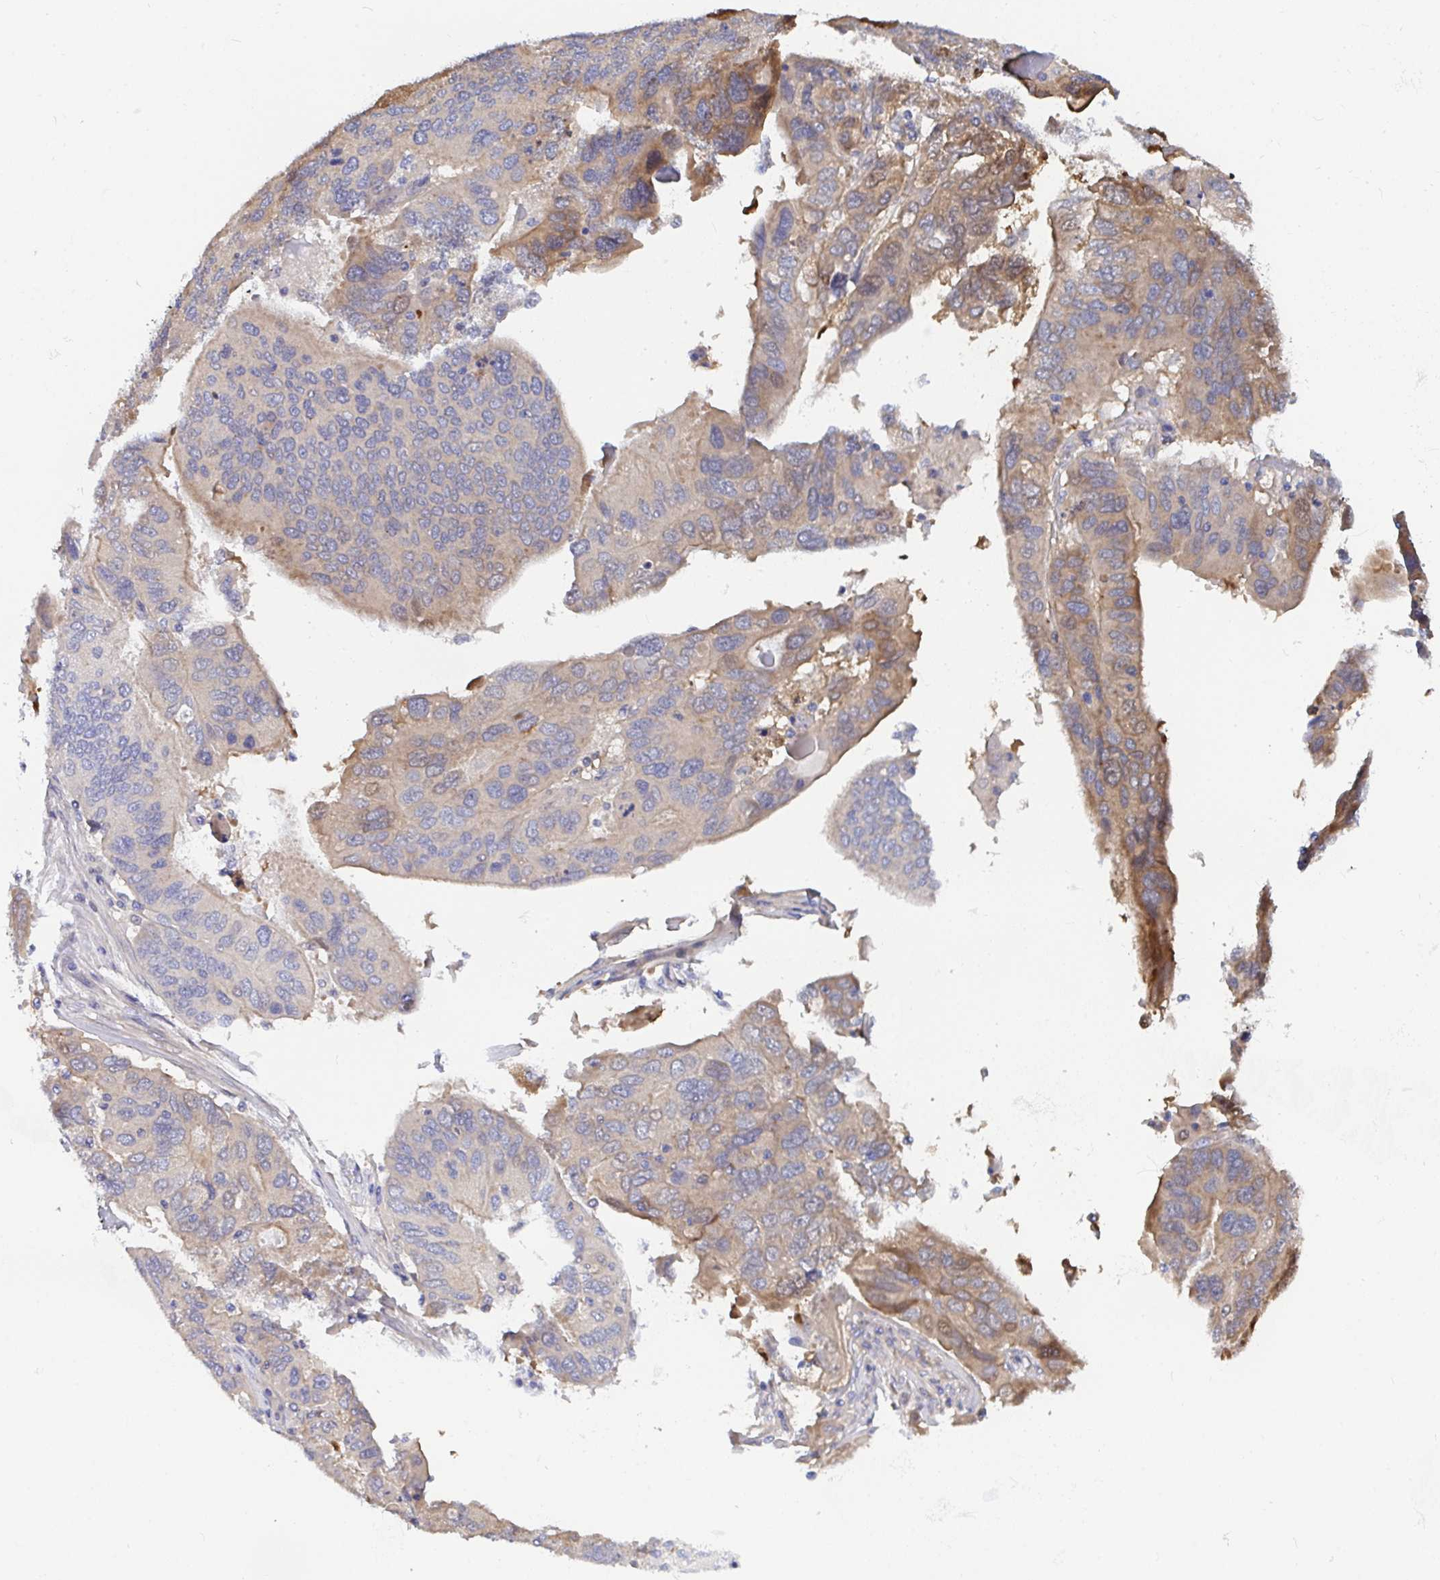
{"staining": {"intensity": "moderate", "quantity": "<25%", "location": "cytoplasmic/membranous"}, "tissue": "ovarian cancer", "cell_type": "Tumor cells", "image_type": "cancer", "snomed": [{"axis": "morphology", "description": "Cystadenocarcinoma, serous, NOS"}, {"axis": "topography", "description": "Ovary"}], "caption": "There is low levels of moderate cytoplasmic/membranous positivity in tumor cells of ovarian cancer (serous cystadenocarcinoma), as demonstrated by immunohistochemical staining (brown color).", "gene": "P2RX3", "patient": {"sex": "female", "age": 79}}